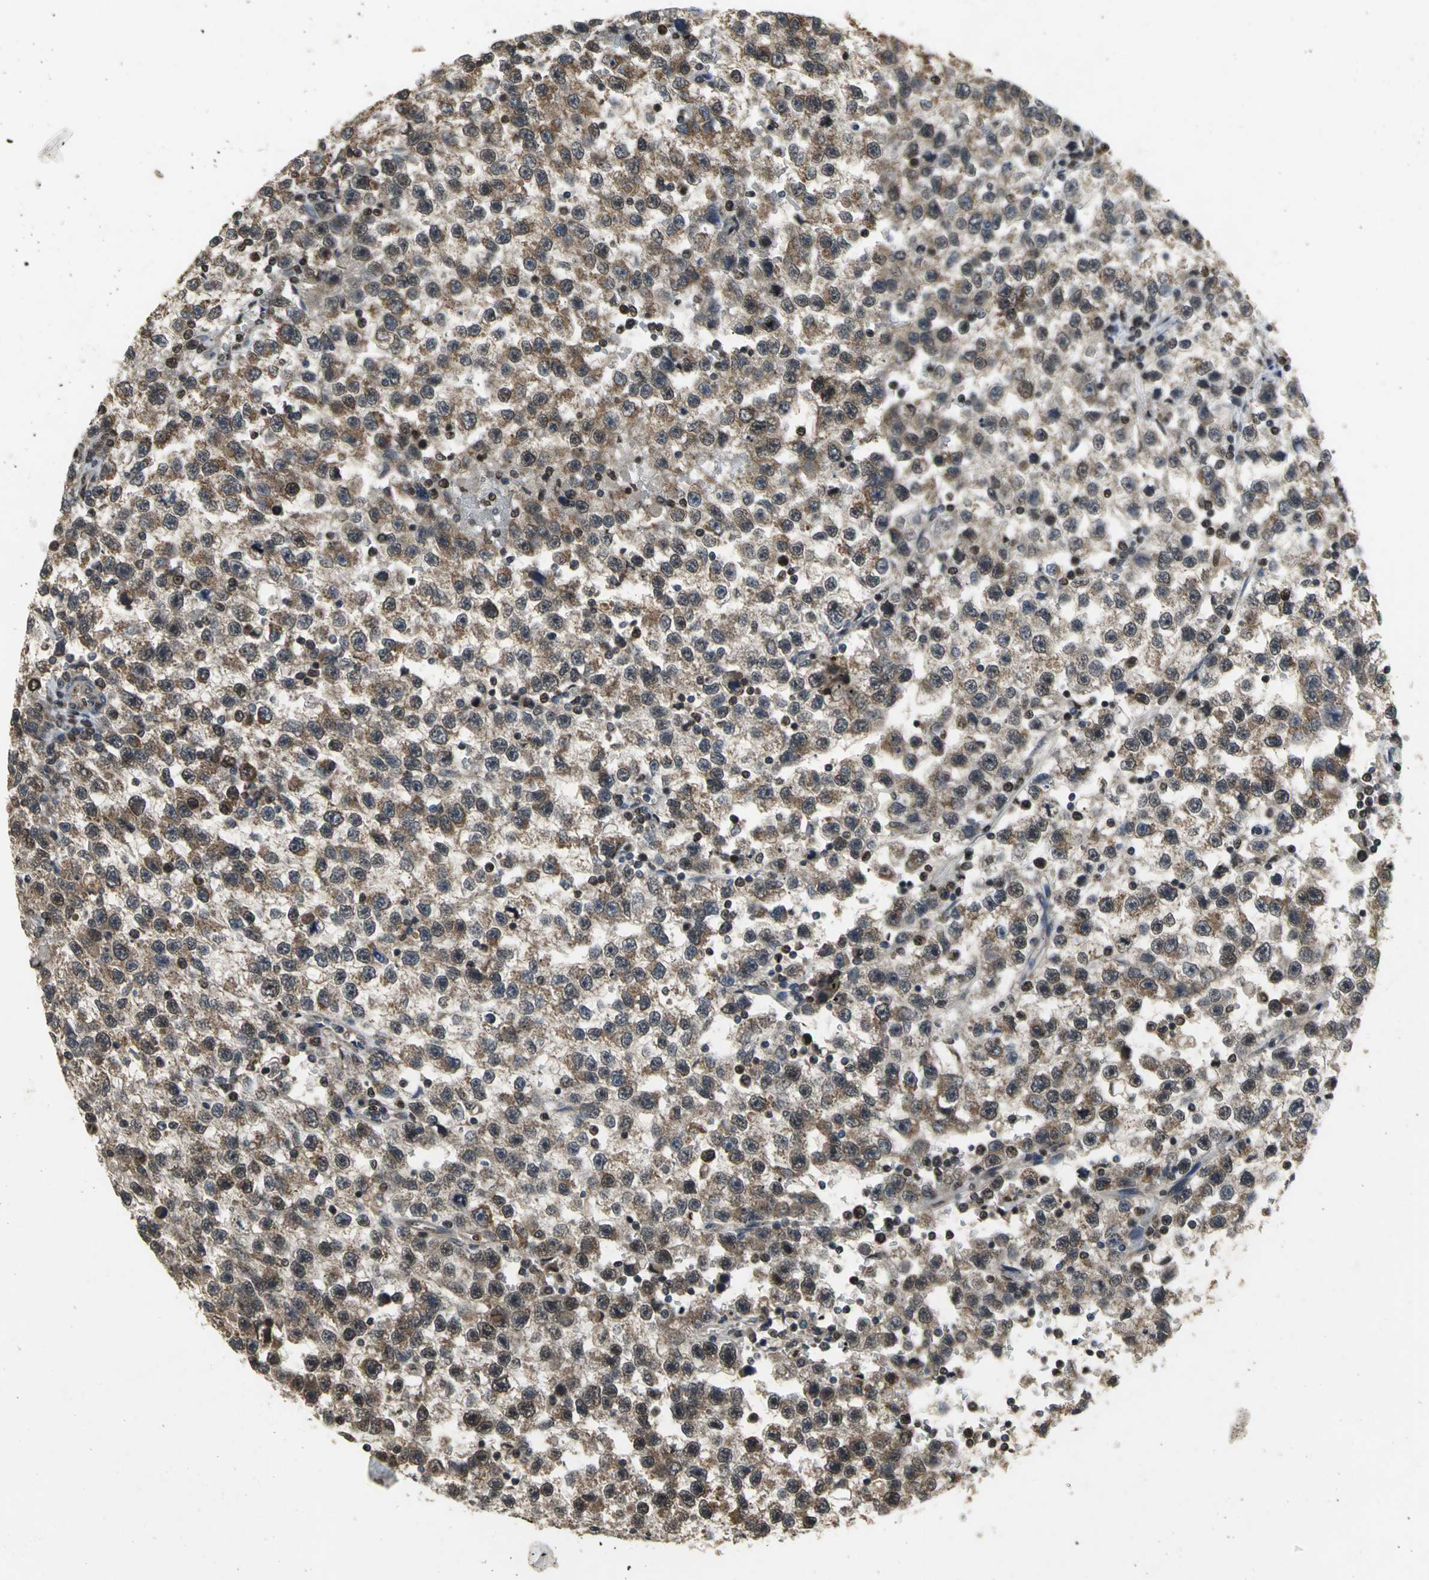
{"staining": {"intensity": "moderate", "quantity": ">75%", "location": "cytoplasmic/membranous,nuclear"}, "tissue": "testis cancer", "cell_type": "Tumor cells", "image_type": "cancer", "snomed": [{"axis": "morphology", "description": "Seminoma, NOS"}, {"axis": "topography", "description": "Testis"}], "caption": "The image displays a brown stain indicating the presence of a protein in the cytoplasmic/membranous and nuclear of tumor cells in seminoma (testis). The protein of interest is stained brown, and the nuclei are stained in blue (DAB (3,3'-diaminobenzidine) IHC with brightfield microscopy, high magnification).", "gene": "AHR", "patient": {"sex": "male", "age": 33}}